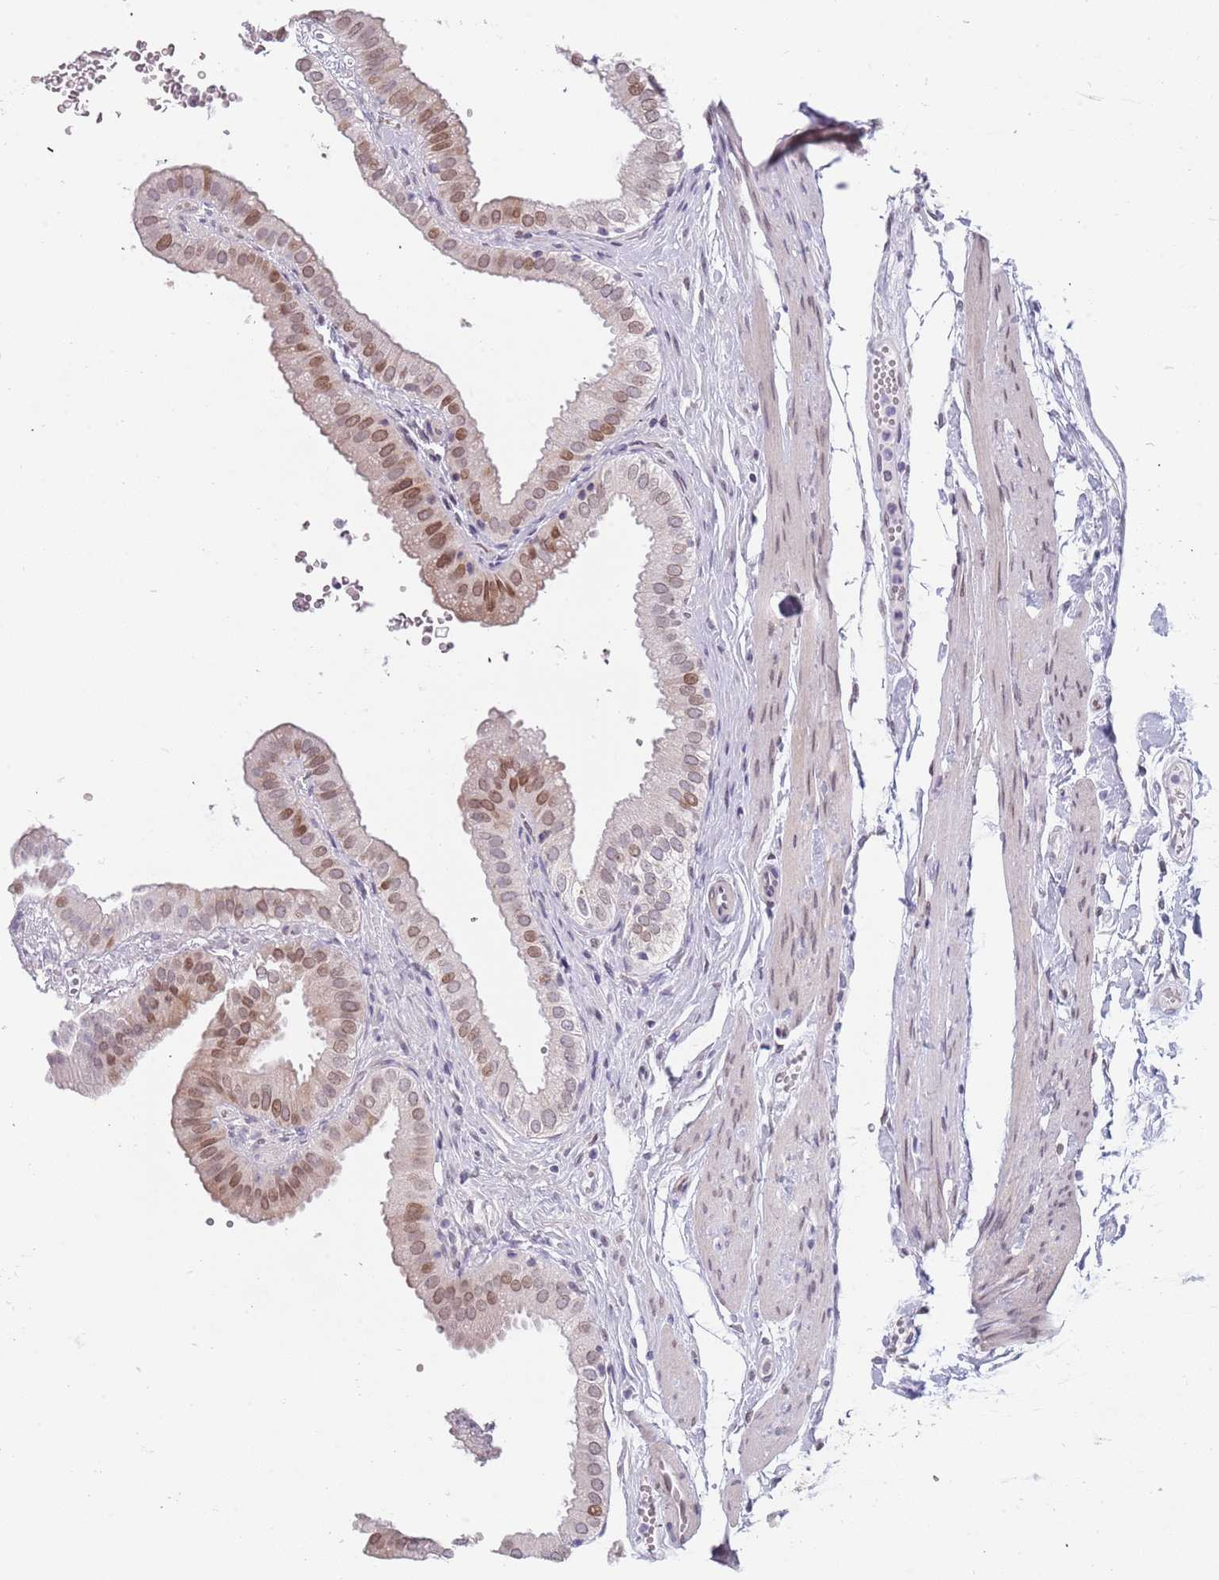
{"staining": {"intensity": "moderate", "quantity": "25%-75%", "location": "nuclear"}, "tissue": "gallbladder", "cell_type": "Glandular cells", "image_type": "normal", "snomed": [{"axis": "morphology", "description": "Normal tissue, NOS"}, {"axis": "topography", "description": "Gallbladder"}], "caption": "A histopathology image showing moderate nuclear positivity in approximately 25%-75% of glandular cells in normal gallbladder, as visualized by brown immunohistochemical staining.", "gene": "KLHDC2", "patient": {"sex": "female", "age": 61}}